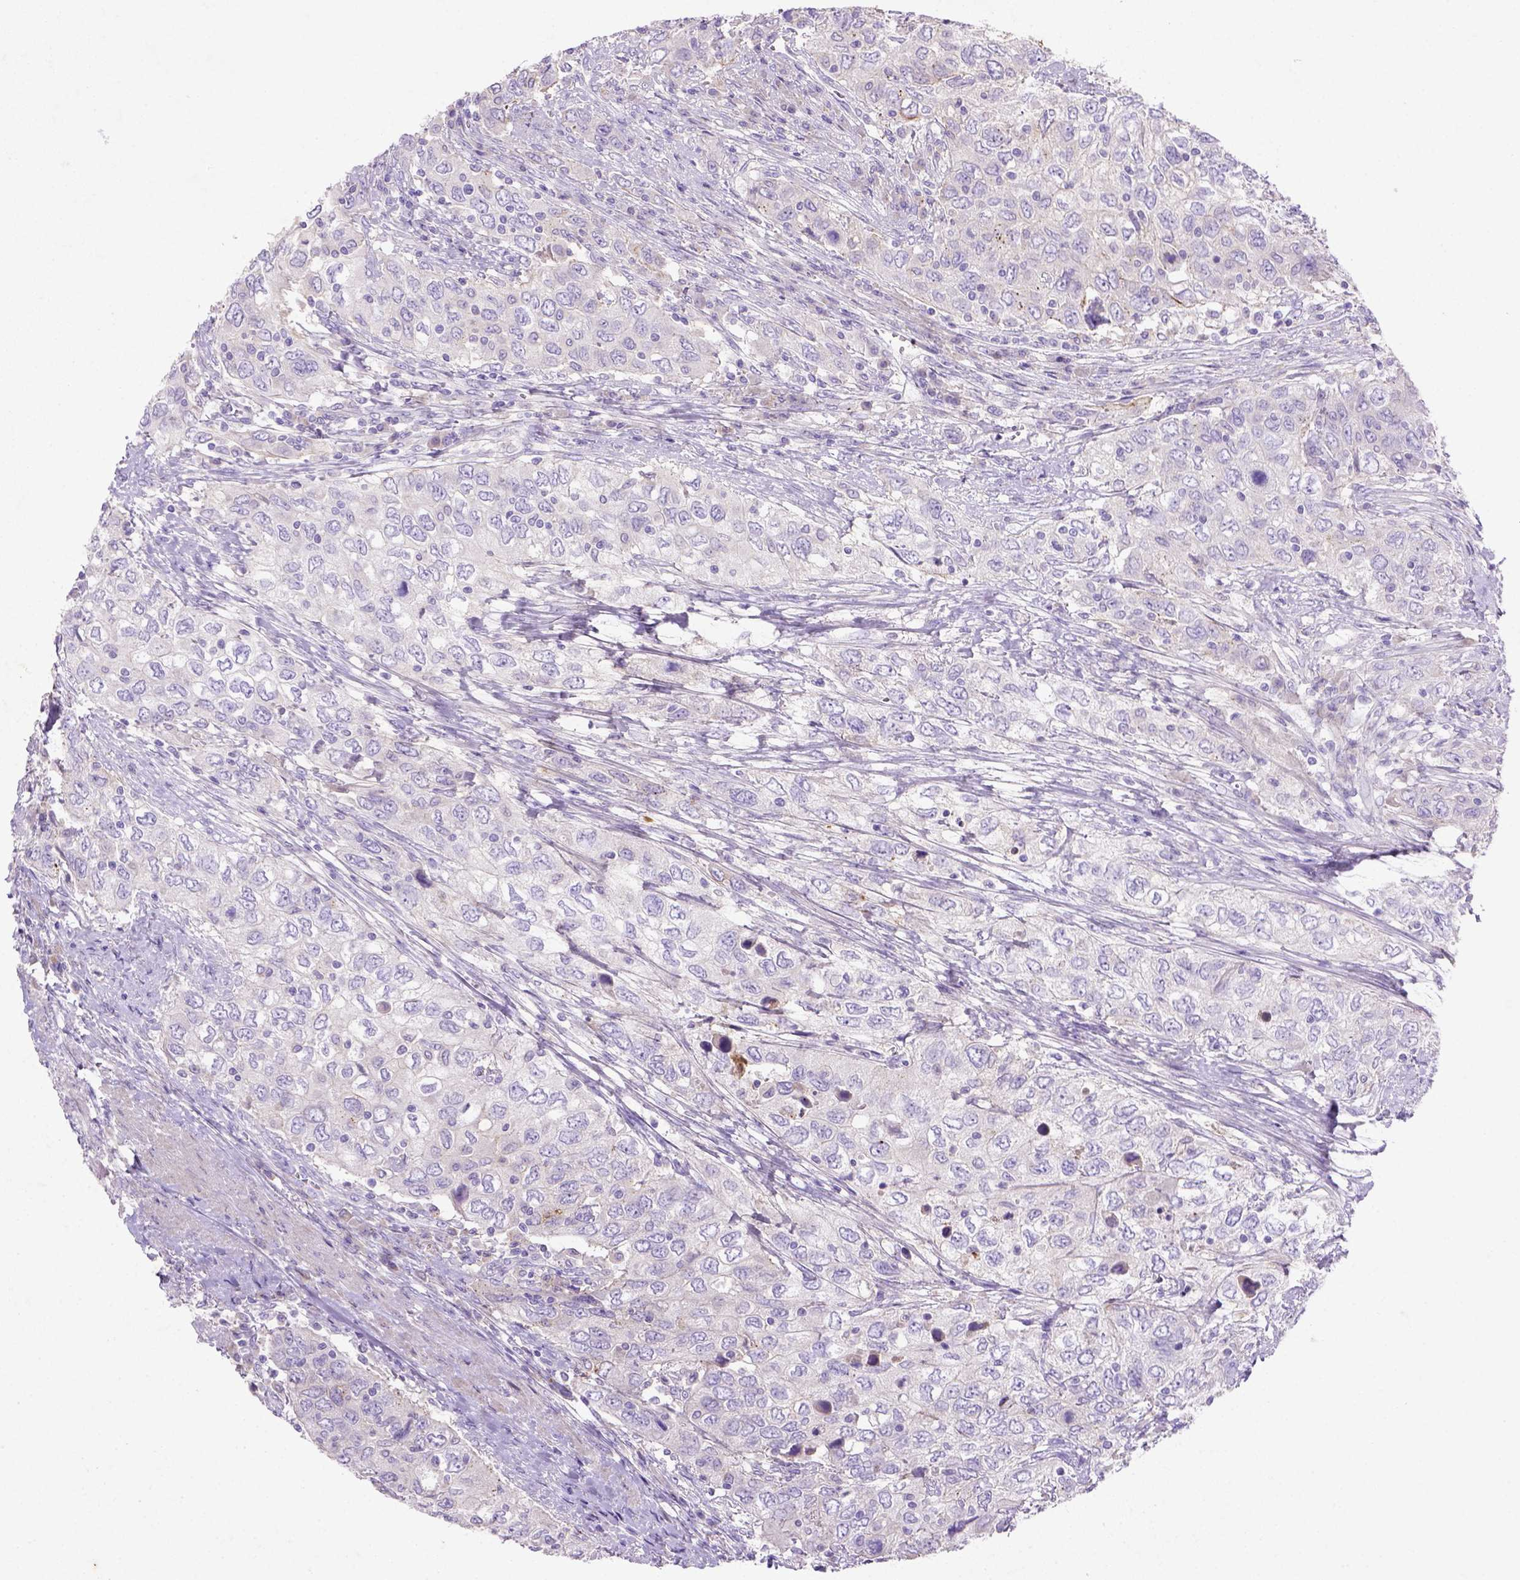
{"staining": {"intensity": "negative", "quantity": "none", "location": "none"}, "tissue": "urothelial cancer", "cell_type": "Tumor cells", "image_type": "cancer", "snomed": [{"axis": "morphology", "description": "Urothelial carcinoma, High grade"}, {"axis": "topography", "description": "Urinary bladder"}], "caption": "Histopathology image shows no protein positivity in tumor cells of high-grade urothelial carcinoma tissue.", "gene": "NUDT2", "patient": {"sex": "male", "age": 76}}